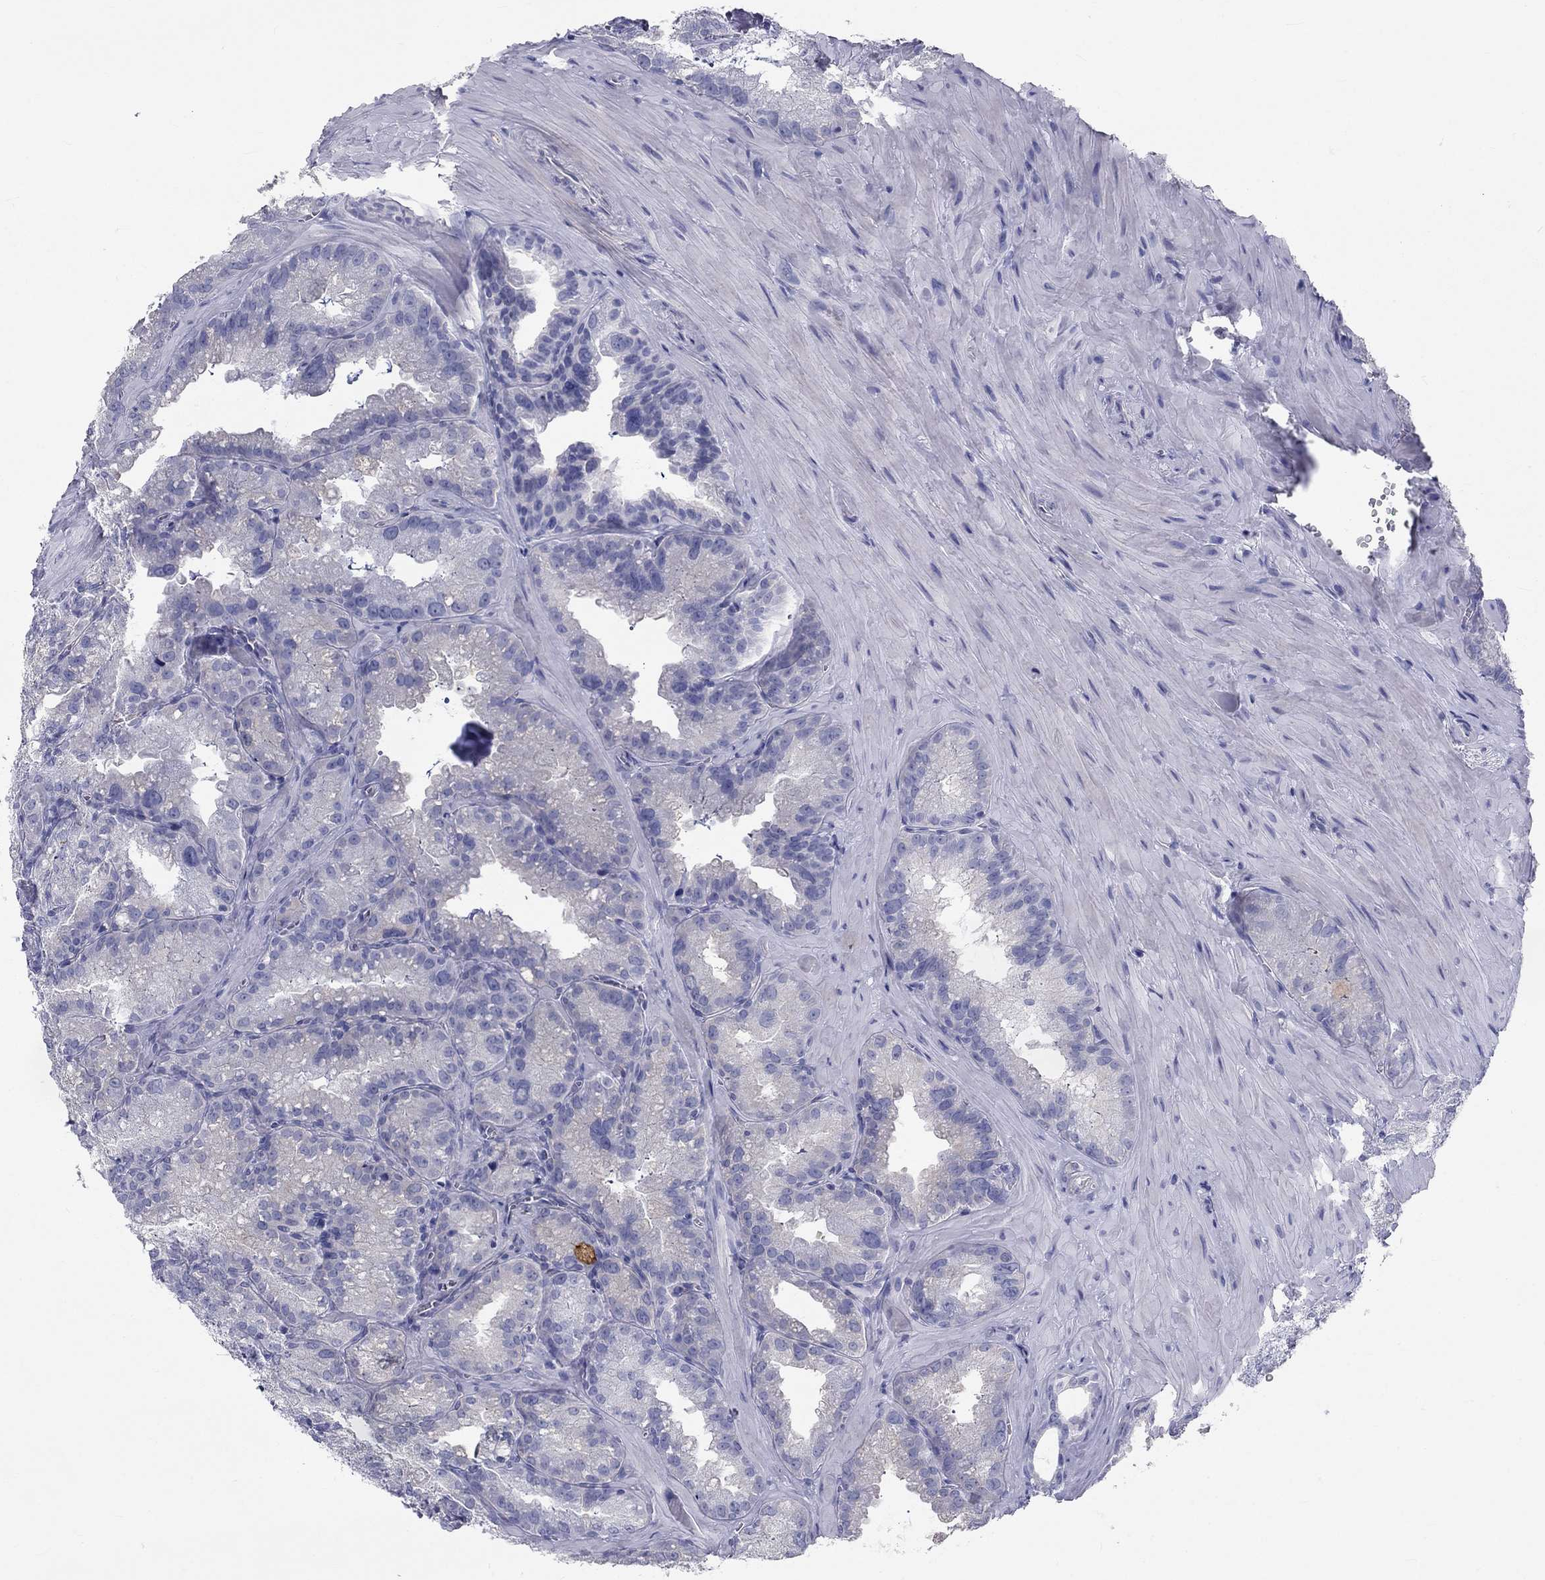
{"staining": {"intensity": "negative", "quantity": "none", "location": "none"}, "tissue": "seminal vesicle", "cell_type": "Glandular cells", "image_type": "normal", "snomed": [{"axis": "morphology", "description": "Normal tissue, NOS"}, {"axis": "topography", "description": "Seminal veicle"}], "caption": "A micrograph of seminal vesicle stained for a protein exhibits no brown staining in glandular cells. (Immunohistochemistry (ihc), brightfield microscopy, high magnification).", "gene": "DNALI1", "patient": {"sex": "male", "age": 57}}